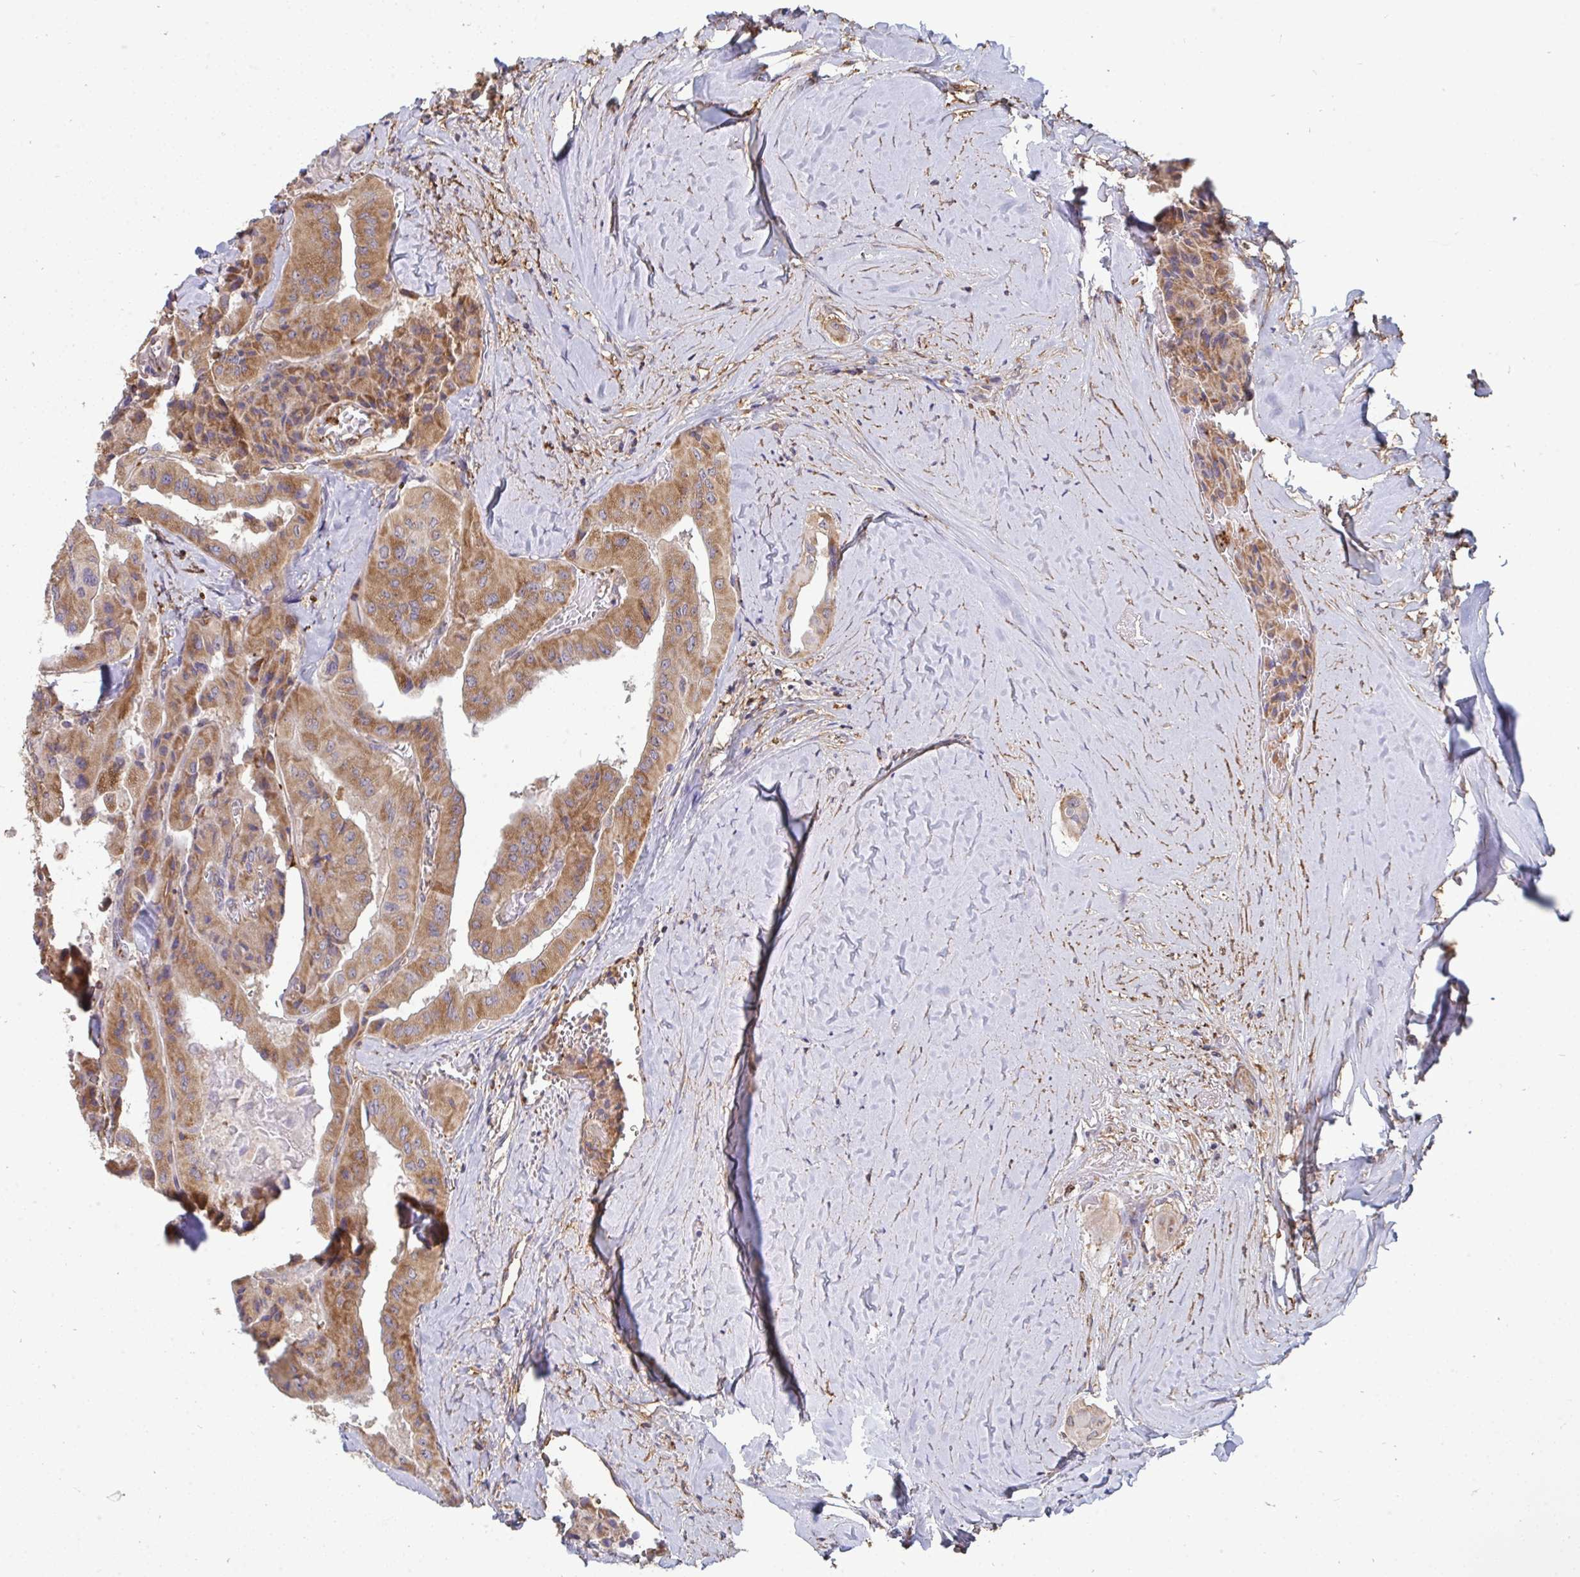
{"staining": {"intensity": "moderate", "quantity": ">75%", "location": "cytoplasmic/membranous"}, "tissue": "thyroid cancer", "cell_type": "Tumor cells", "image_type": "cancer", "snomed": [{"axis": "morphology", "description": "Normal tissue, NOS"}, {"axis": "morphology", "description": "Papillary adenocarcinoma, NOS"}, {"axis": "topography", "description": "Thyroid gland"}], "caption": "This photomicrograph shows IHC staining of human papillary adenocarcinoma (thyroid), with medium moderate cytoplasmic/membranous staining in about >75% of tumor cells.", "gene": "ISCU", "patient": {"sex": "female", "age": 59}}